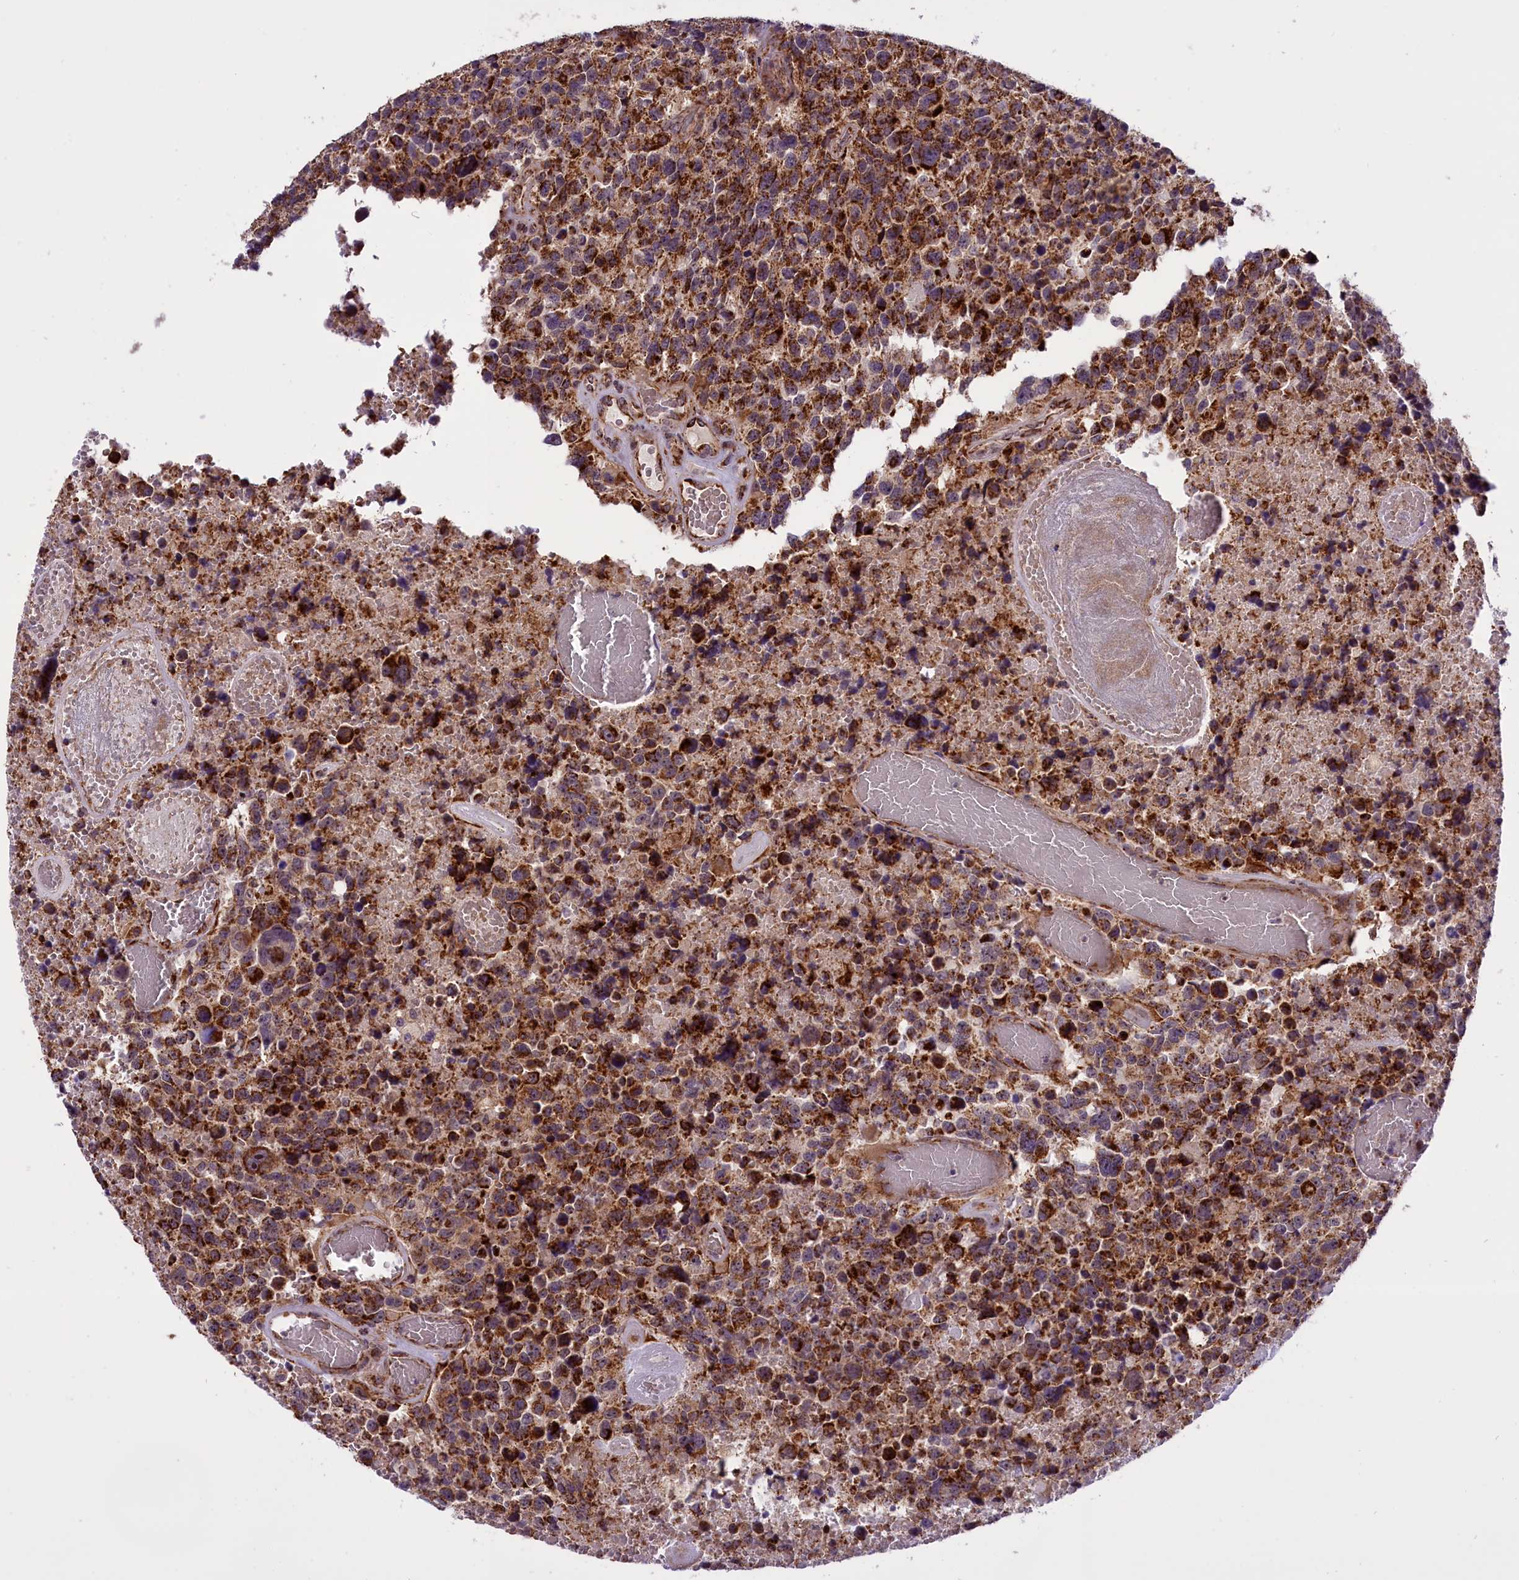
{"staining": {"intensity": "strong", "quantity": ">75%", "location": "cytoplasmic/membranous"}, "tissue": "glioma", "cell_type": "Tumor cells", "image_type": "cancer", "snomed": [{"axis": "morphology", "description": "Glioma, malignant, High grade"}, {"axis": "topography", "description": "Brain"}], "caption": "The immunohistochemical stain labels strong cytoplasmic/membranous expression in tumor cells of high-grade glioma (malignant) tissue.", "gene": "NDUFS5", "patient": {"sex": "male", "age": 69}}